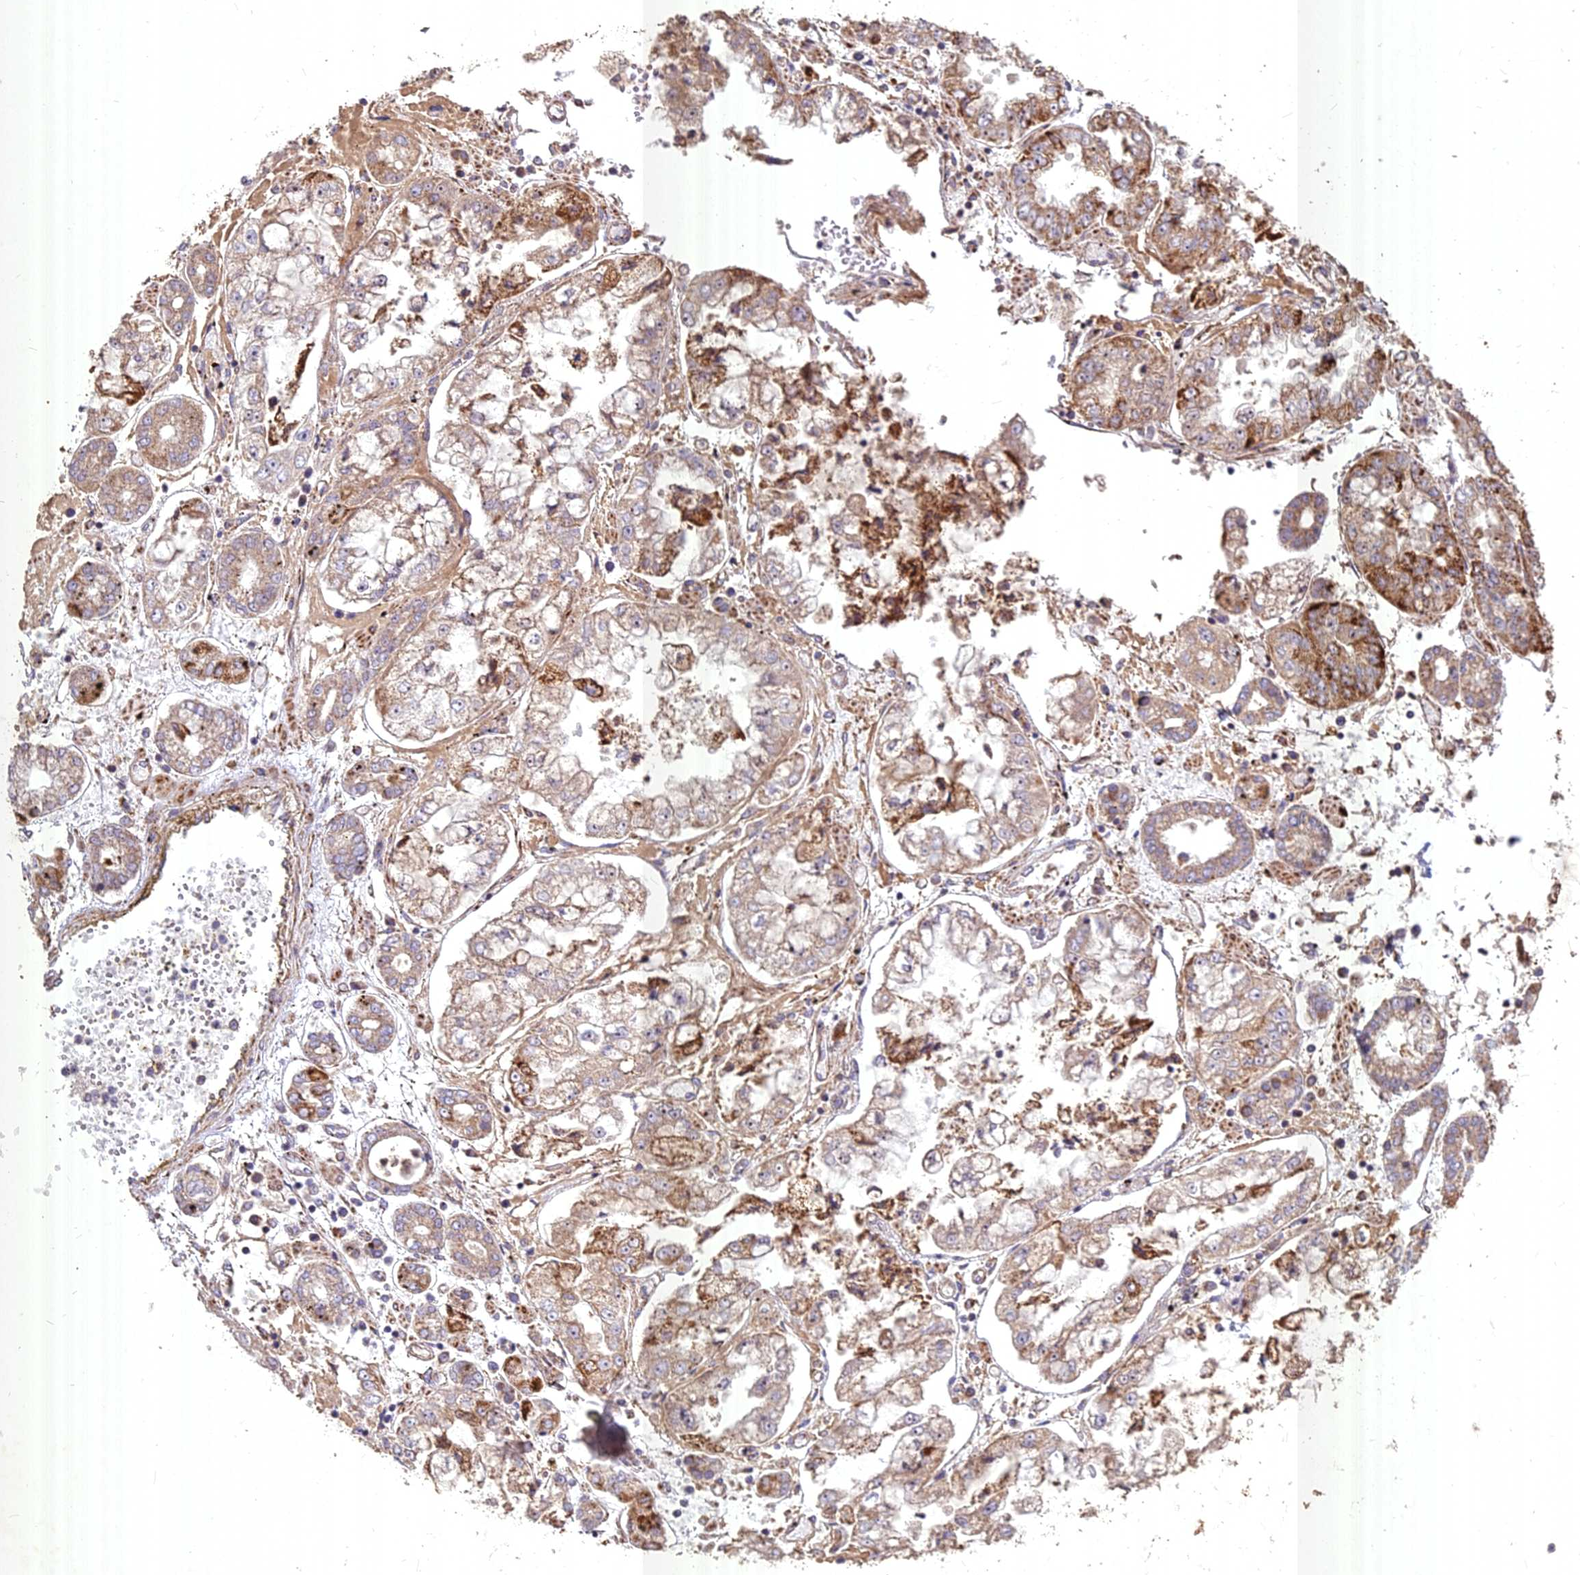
{"staining": {"intensity": "weak", "quantity": ">75%", "location": "cytoplasmic/membranous"}, "tissue": "stomach cancer", "cell_type": "Tumor cells", "image_type": "cancer", "snomed": [{"axis": "morphology", "description": "Adenocarcinoma, NOS"}, {"axis": "topography", "description": "Stomach"}], "caption": "The immunohistochemical stain highlights weak cytoplasmic/membranous staining in tumor cells of stomach cancer tissue. Nuclei are stained in blue.", "gene": "COX11", "patient": {"sex": "male", "age": 76}}